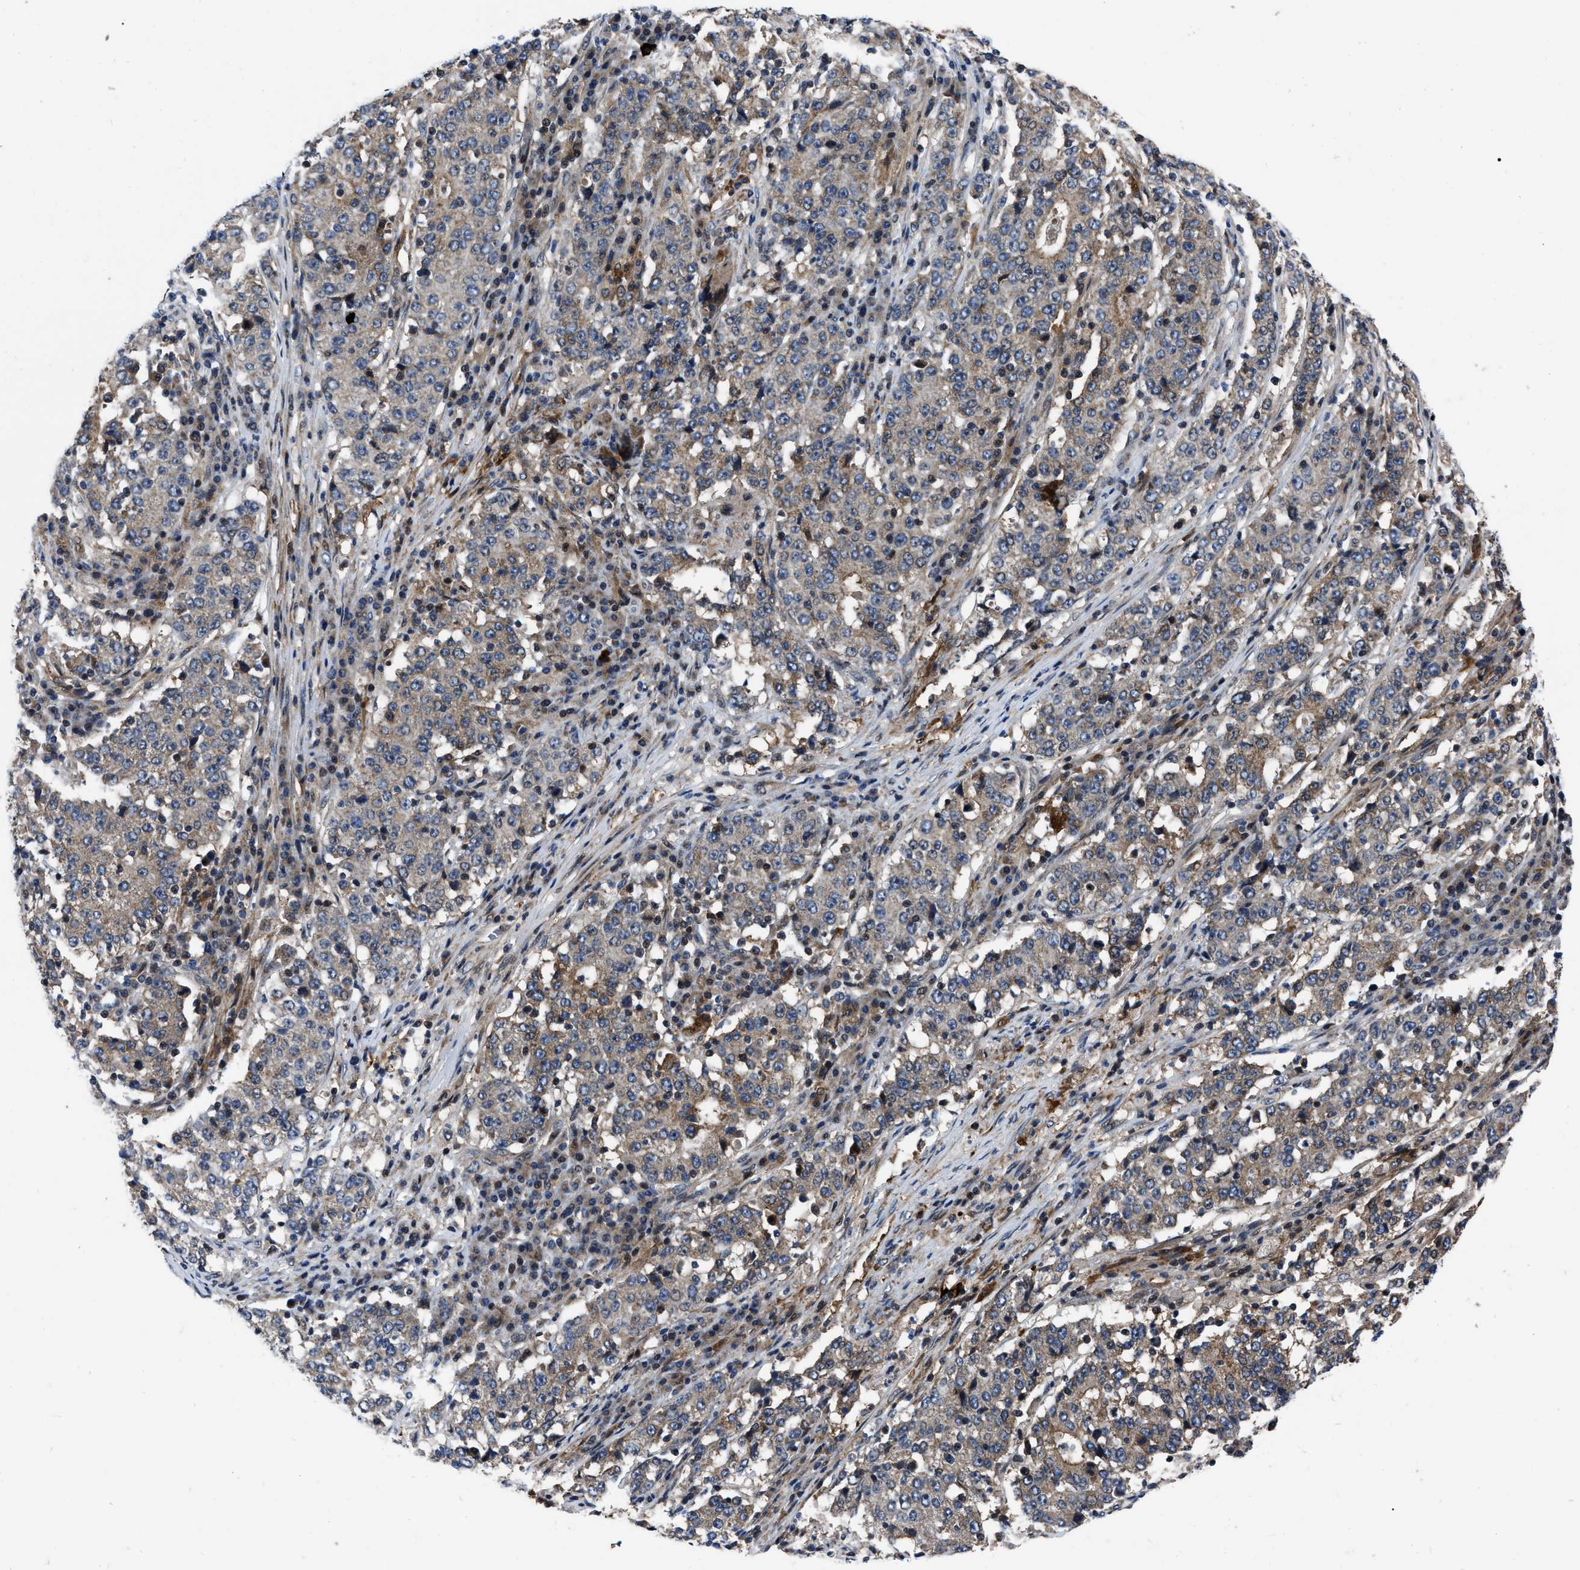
{"staining": {"intensity": "moderate", "quantity": ">75%", "location": "cytoplasmic/membranous"}, "tissue": "stomach cancer", "cell_type": "Tumor cells", "image_type": "cancer", "snomed": [{"axis": "morphology", "description": "Adenocarcinoma, NOS"}, {"axis": "topography", "description": "Stomach"}], "caption": "A histopathology image showing moderate cytoplasmic/membranous expression in about >75% of tumor cells in adenocarcinoma (stomach), as visualized by brown immunohistochemical staining.", "gene": "PPWD1", "patient": {"sex": "male", "age": 59}}